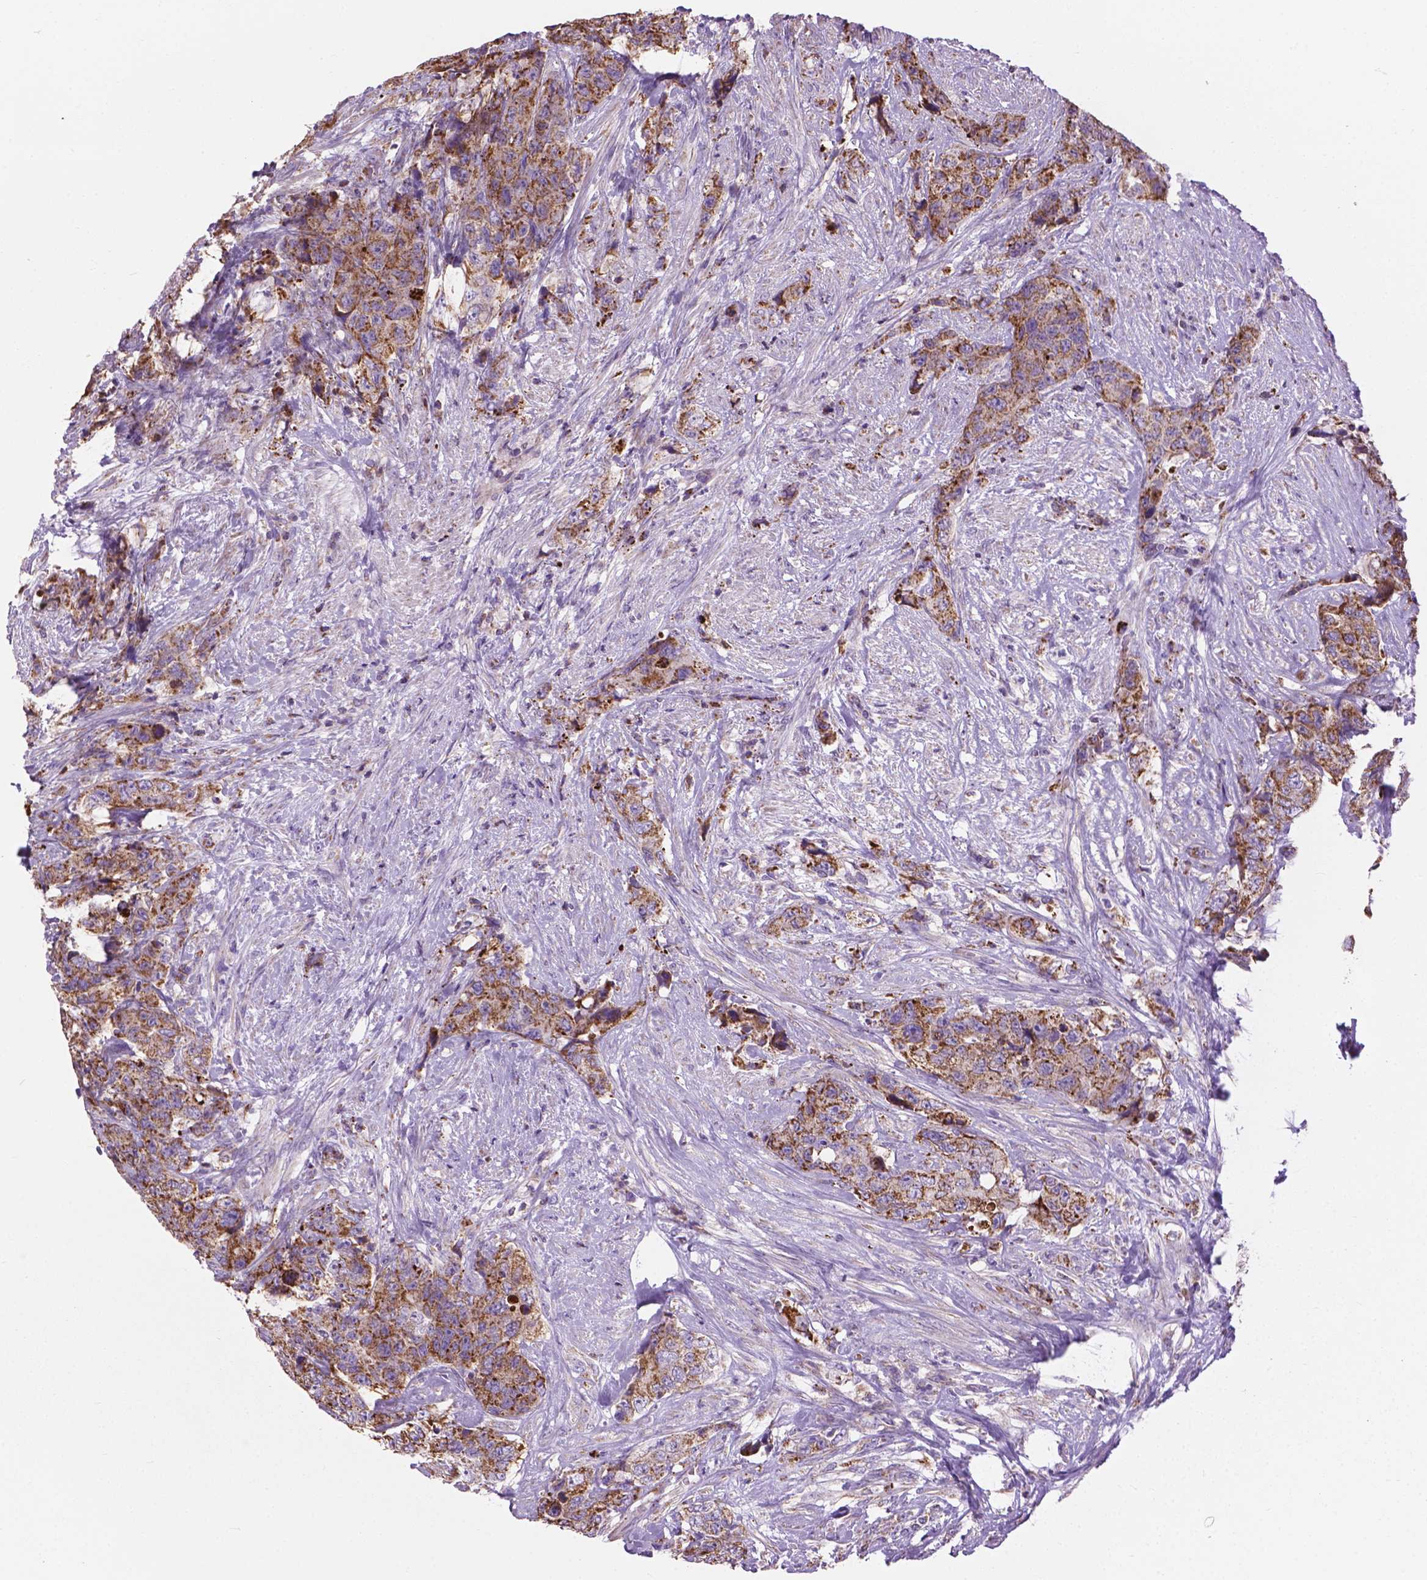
{"staining": {"intensity": "strong", "quantity": ">75%", "location": "cytoplasmic/membranous"}, "tissue": "urothelial cancer", "cell_type": "Tumor cells", "image_type": "cancer", "snomed": [{"axis": "morphology", "description": "Urothelial carcinoma, High grade"}, {"axis": "topography", "description": "Urinary bladder"}], "caption": "Human urothelial cancer stained with a protein marker displays strong staining in tumor cells.", "gene": "VDAC1", "patient": {"sex": "female", "age": 78}}